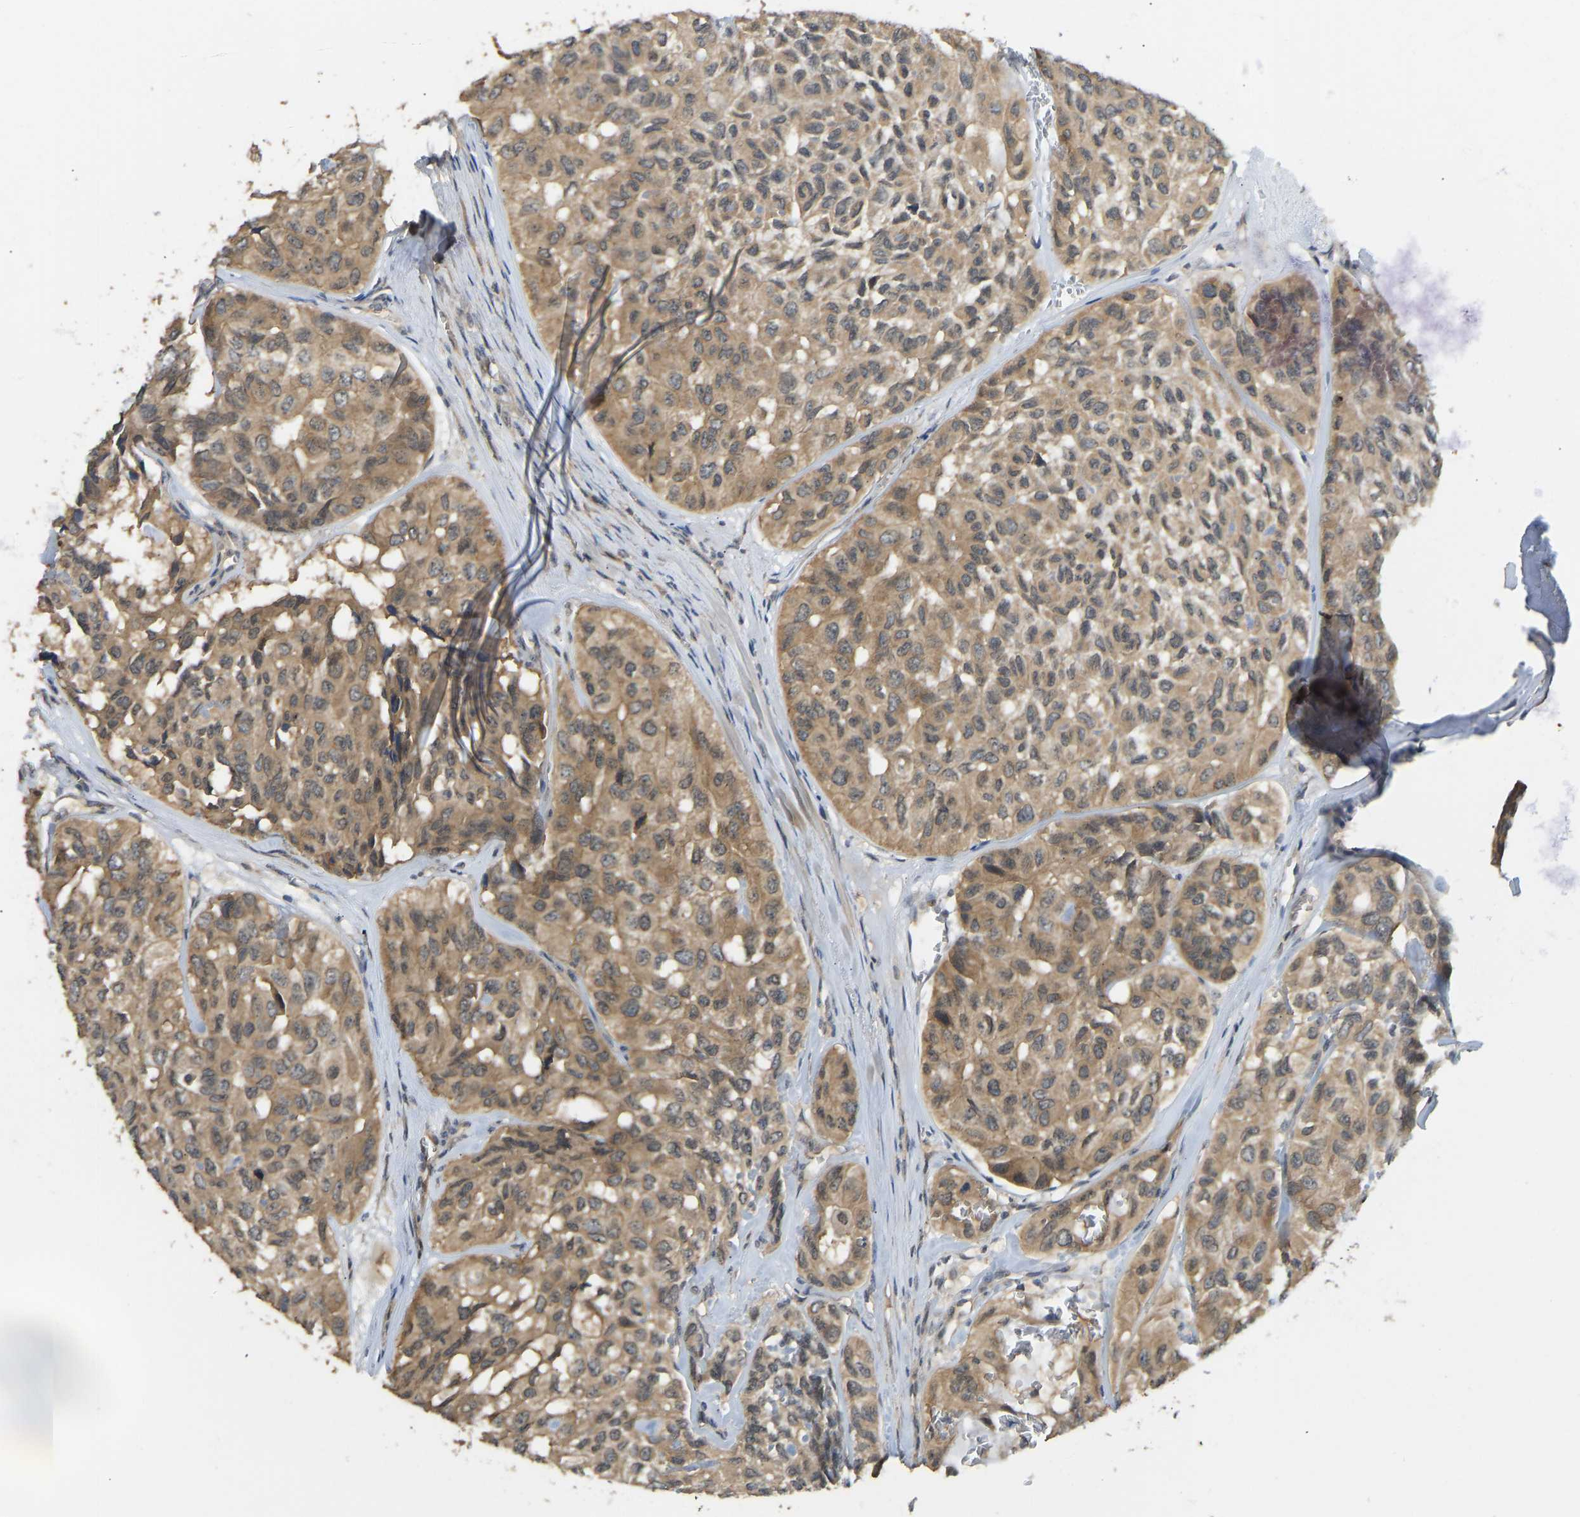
{"staining": {"intensity": "moderate", "quantity": ">75%", "location": "cytoplasmic/membranous"}, "tissue": "head and neck cancer", "cell_type": "Tumor cells", "image_type": "cancer", "snomed": [{"axis": "morphology", "description": "Adenocarcinoma, NOS"}, {"axis": "topography", "description": "Salivary gland, NOS"}, {"axis": "topography", "description": "Head-Neck"}], "caption": "Moderate cytoplasmic/membranous positivity is present in about >75% of tumor cells in adenocarcinoma (head and neck). (IHC, brightfield microscopy, high magnification).", "gene": "NDRG3", "patient": {"sex": "female", "age": 76}}